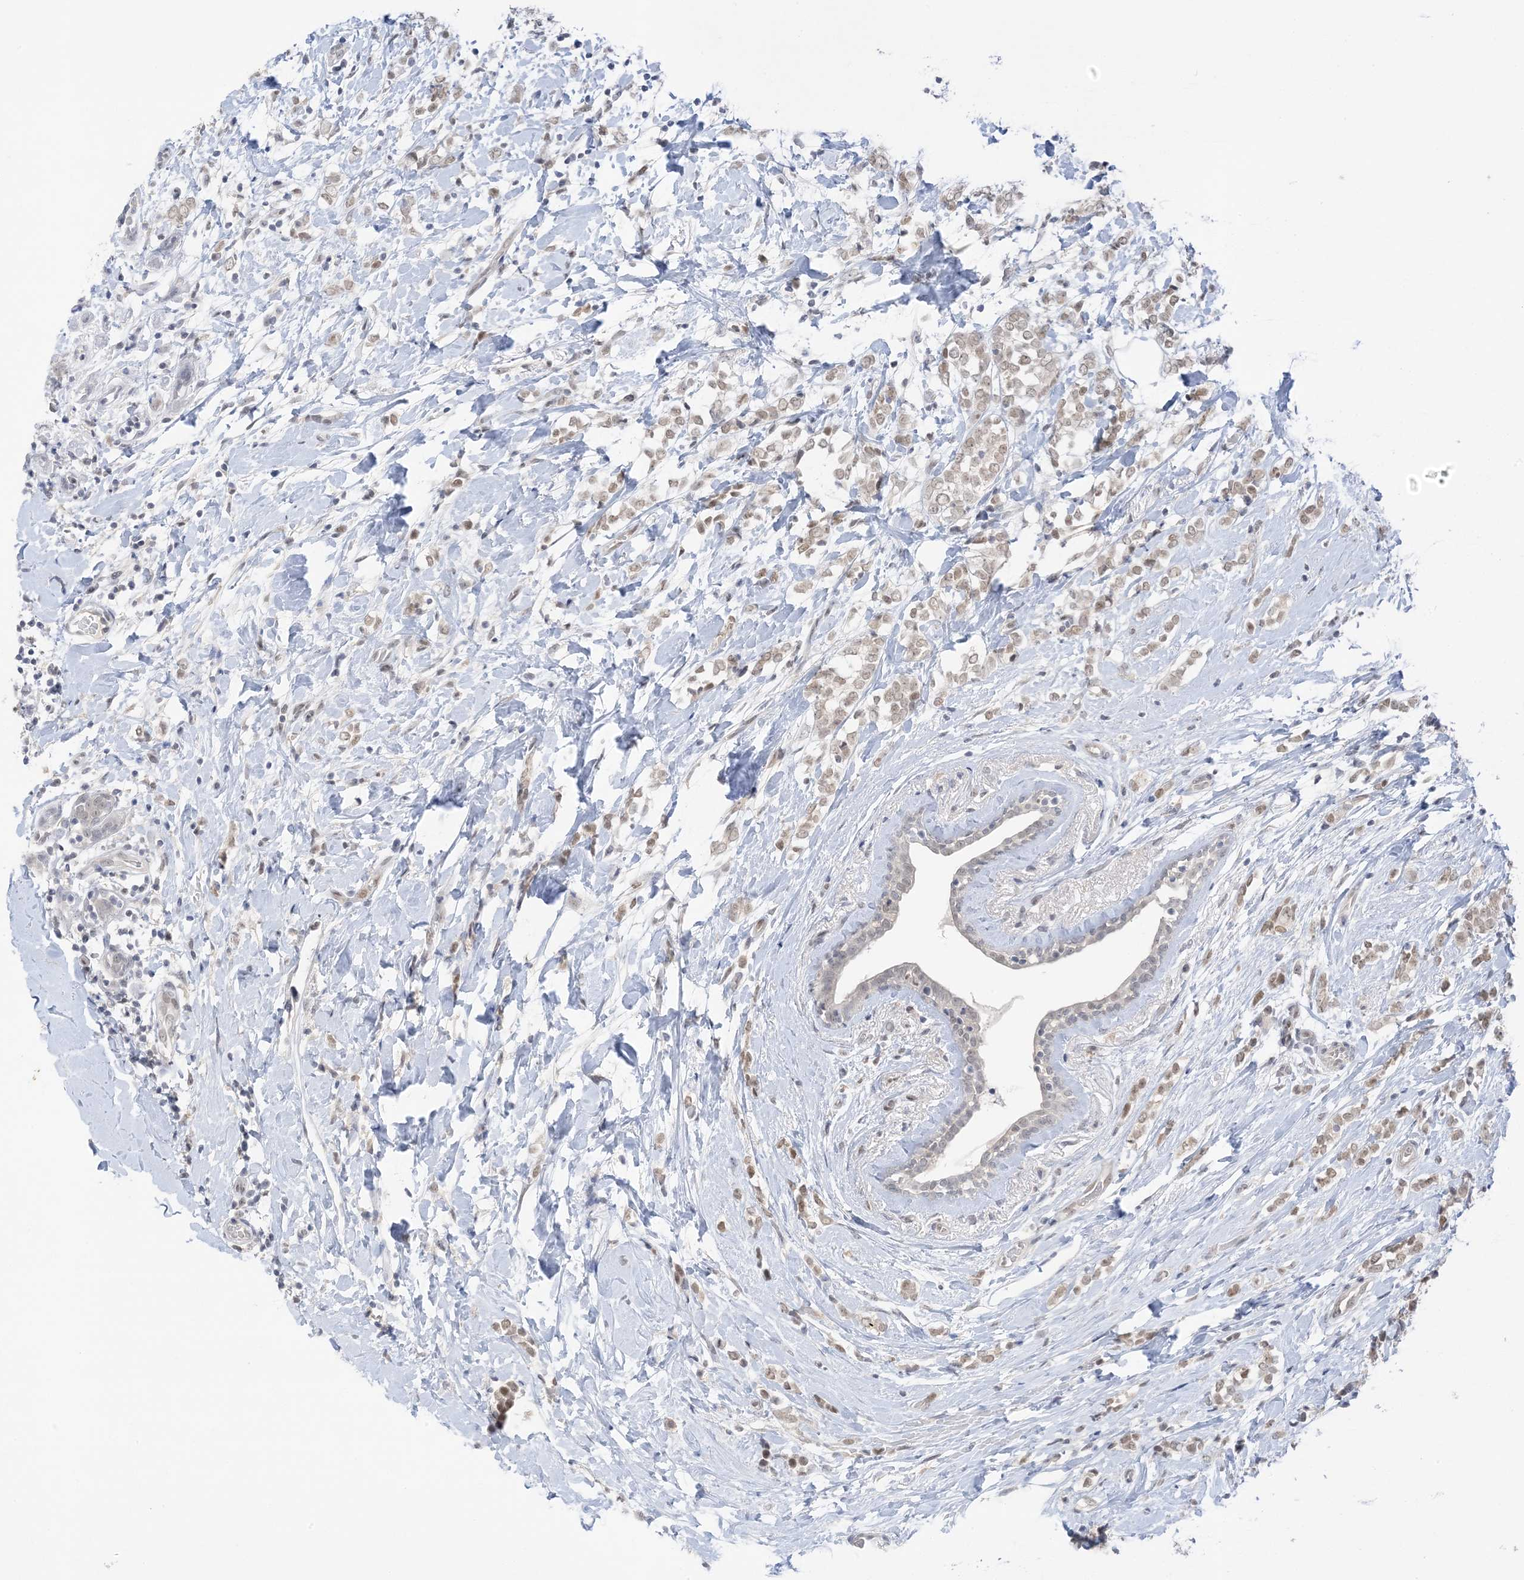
{"staining": {"intensity": "weak", "quantity": ">75%", "location": "nuclear"}, "tissue": "breast cancer", "cell_type": "Tumor cells", "image_type": "cancer", "snomed": [{"axis": "morphology", "description": "Normal tissue, NOS"}, {"axis": "morphology", "description": "Lobular carcinoma"}, {"axis": "topography", "description": "Breast"}], "caption": "The image reveals a brown stain indicating the presence of a protein in the nuclear of tumor cells in lobular carcinoma (breast).", "gene": "MSL3", "patient": {"sex": "female", "age": 47}}